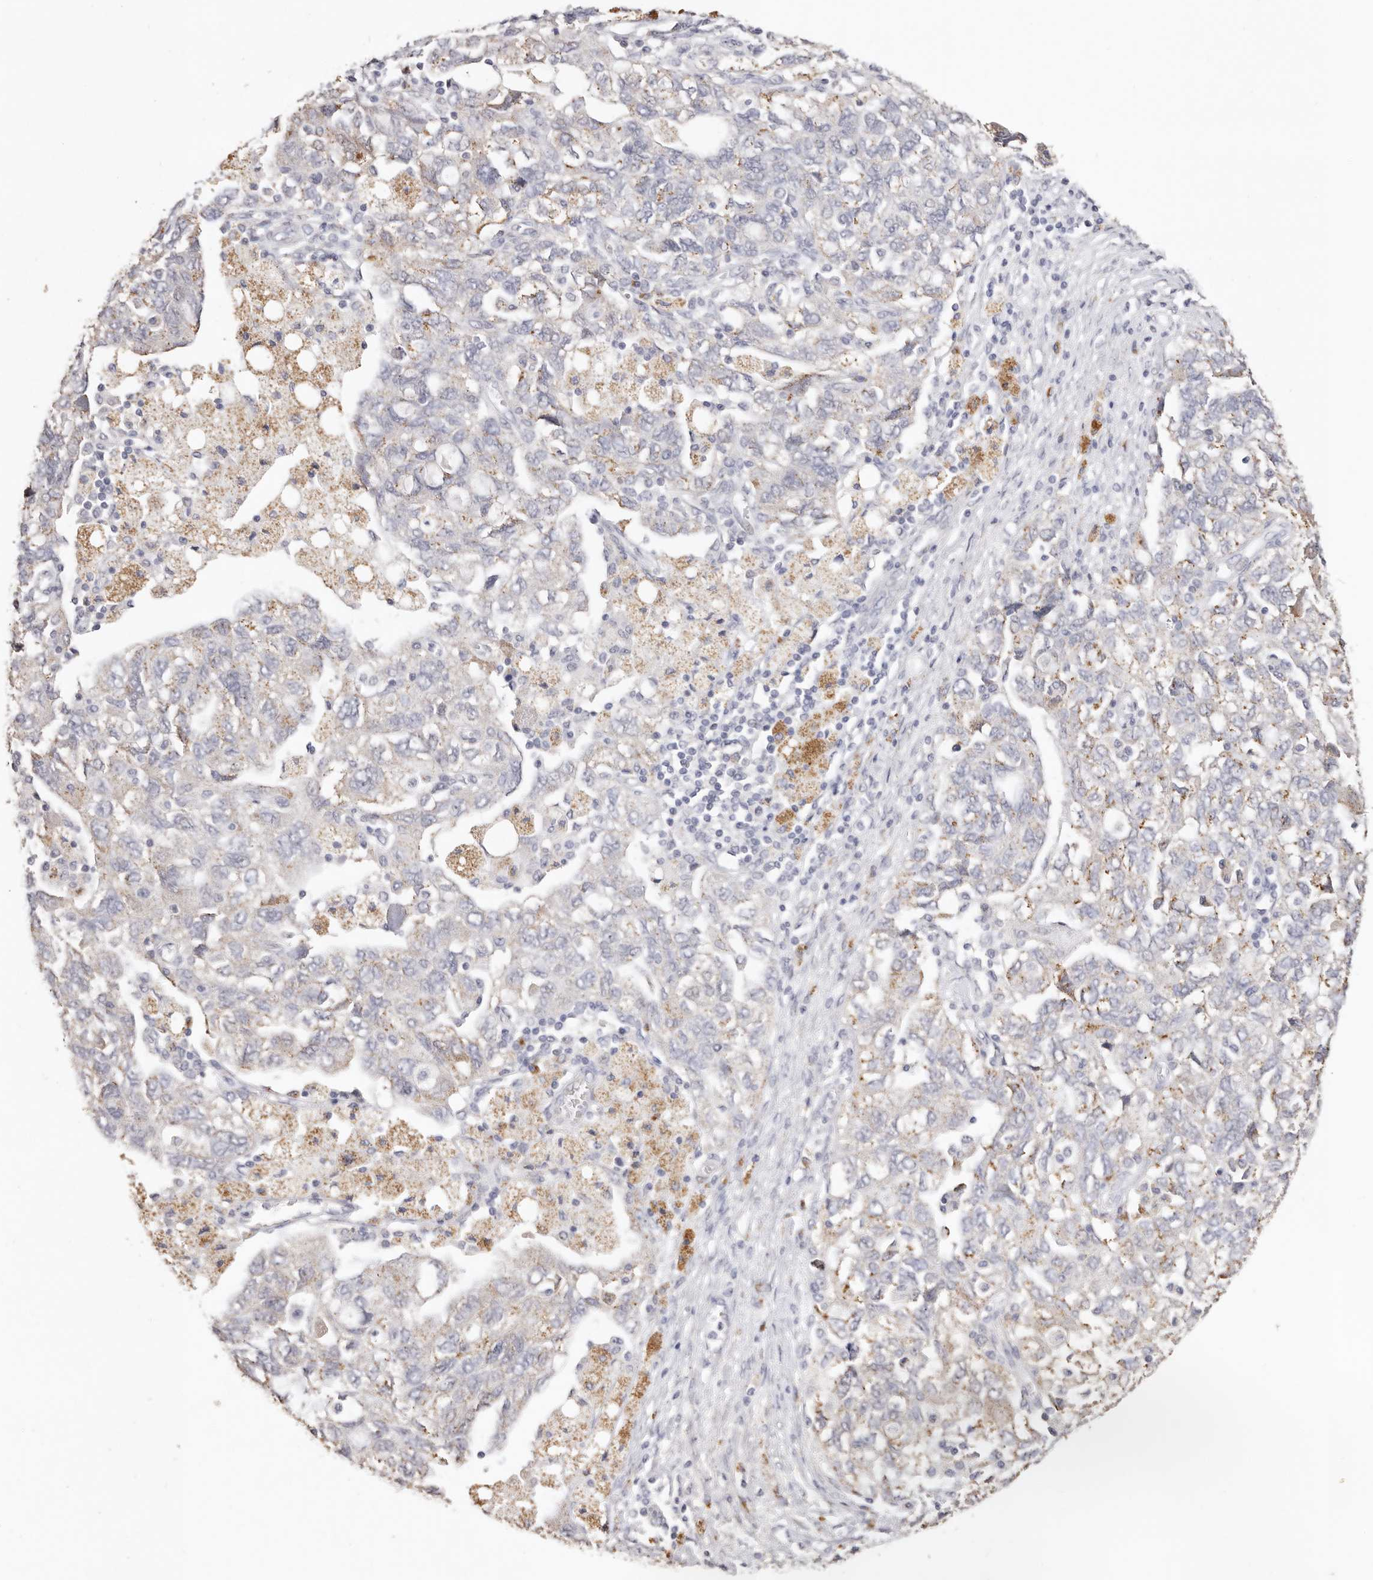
{"staining": {"intensity": "weak", "quantity": "25%-75%", "location": "cytoplasmic/membranous"}, "tissue": "ovarian cancer", "cell_type": "Tumor cells", "image_type": "cancer", "snomed": [{"axis": "morphology", "description": "Carcinoma, NOS"}, {"axis": "morphology", "description": "Cystadenocarcinoma, serous, NOS"}, {"axis": "topography", "description": "Ovary"}], "caption": "High-power microscopy captured an immunohistochemistry micrograph of ovarian cancer, revealing weak cytoplasmic/membranous staining in approximately 25%-75% of tumor cells.", "gene": "LGALS7B", "patient": {"sex": "female", "age": 69}}